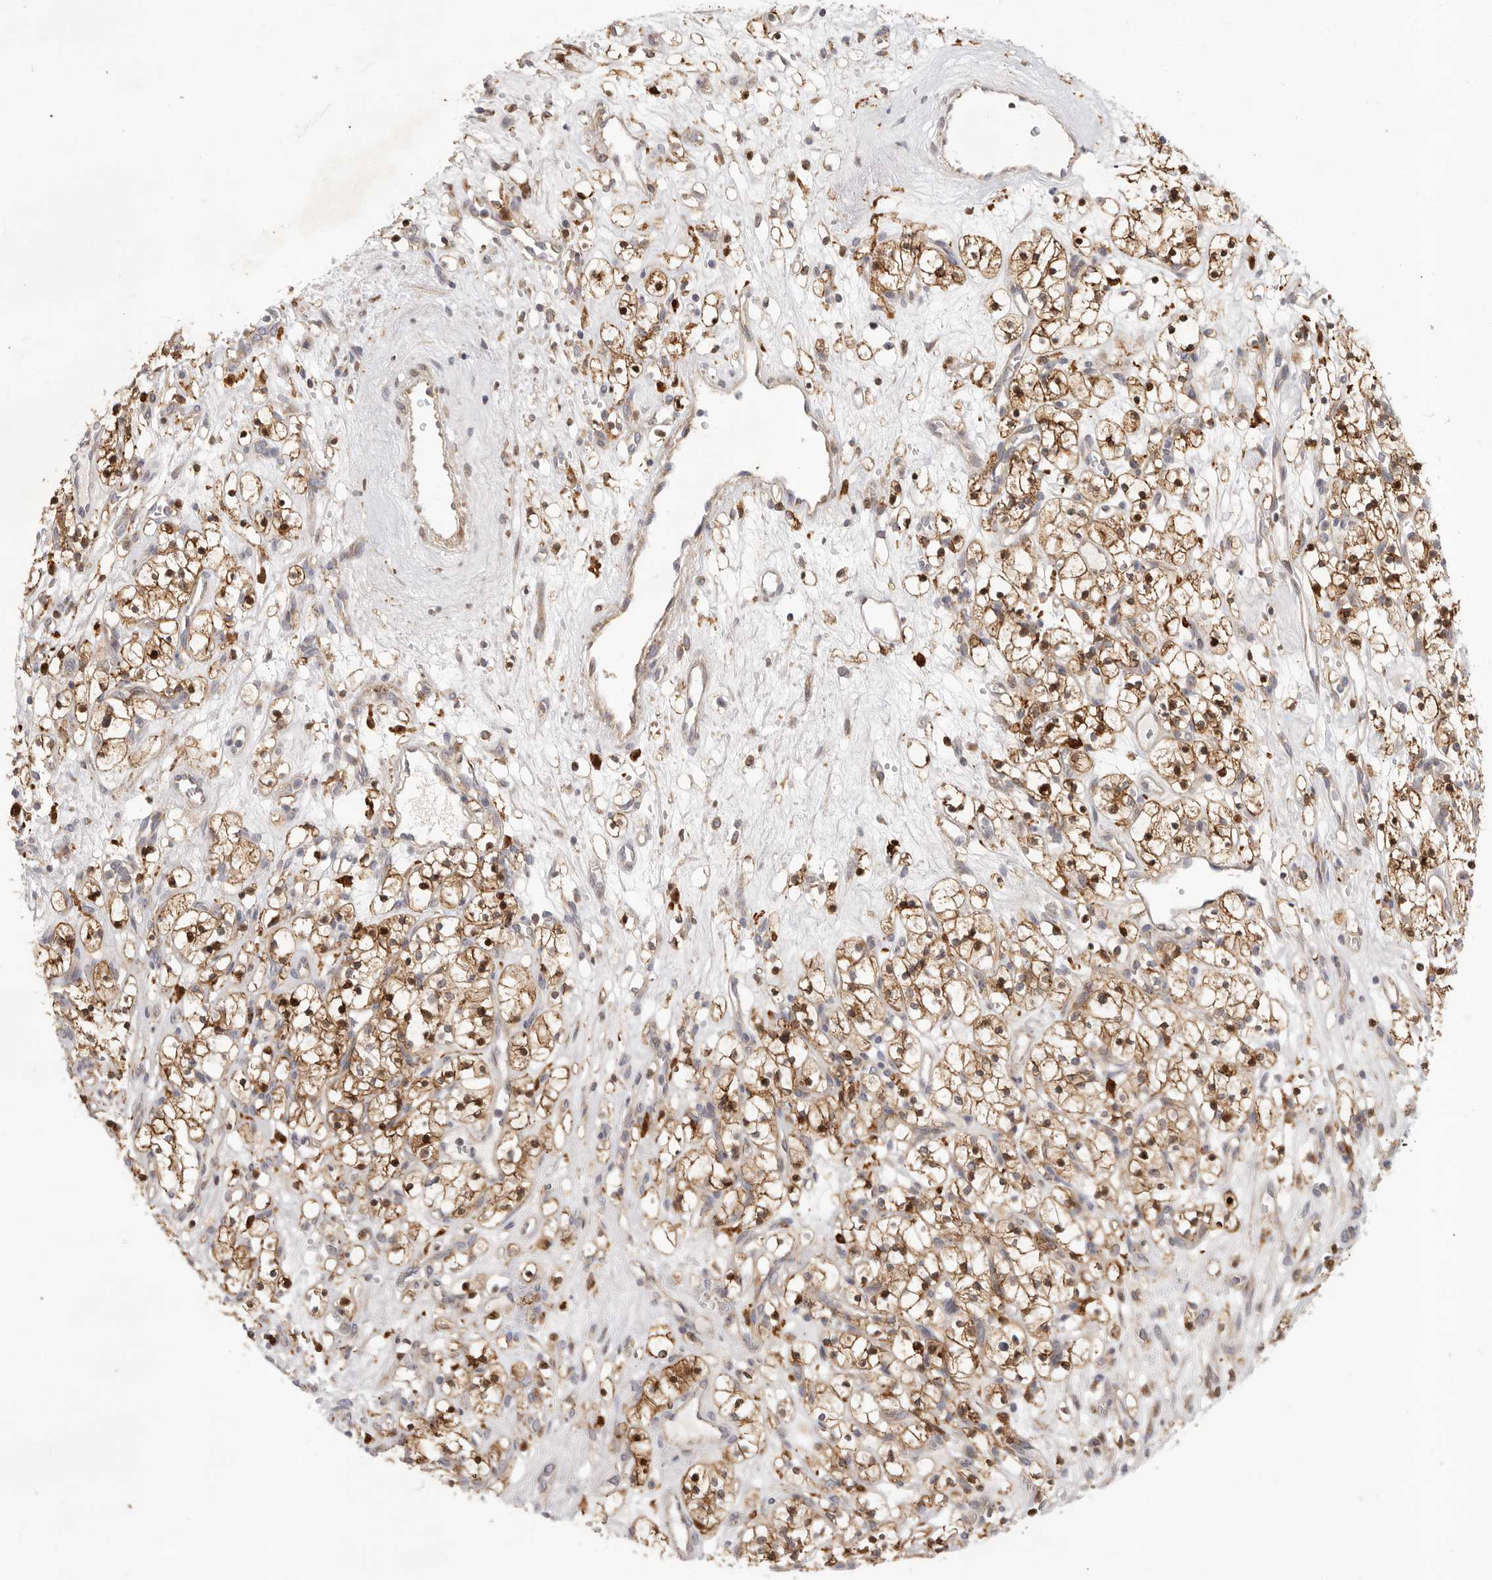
{"staining": {"intensity": "moderate", "quantity": ">75%", "location": "cytoplasmic/membranous,nuclear"}, "tissue": "renal cancer", "cell_type": "Tumor cells", "image_type": "cancer", "snomed": [{"axis": "morphology", "description": "Adenocarcinoma, NOS"}, {"axis": "topography", "description": "Kidney"}], "caption": "Immunohistochemistry of human renal cancer reveals medium levels of moderate cytoplasmic/membranous and nuclear positivity in approximately >75% of tumor cells.", "gene": "USH1C", "patient": {"sex": "female", "age": 57}}